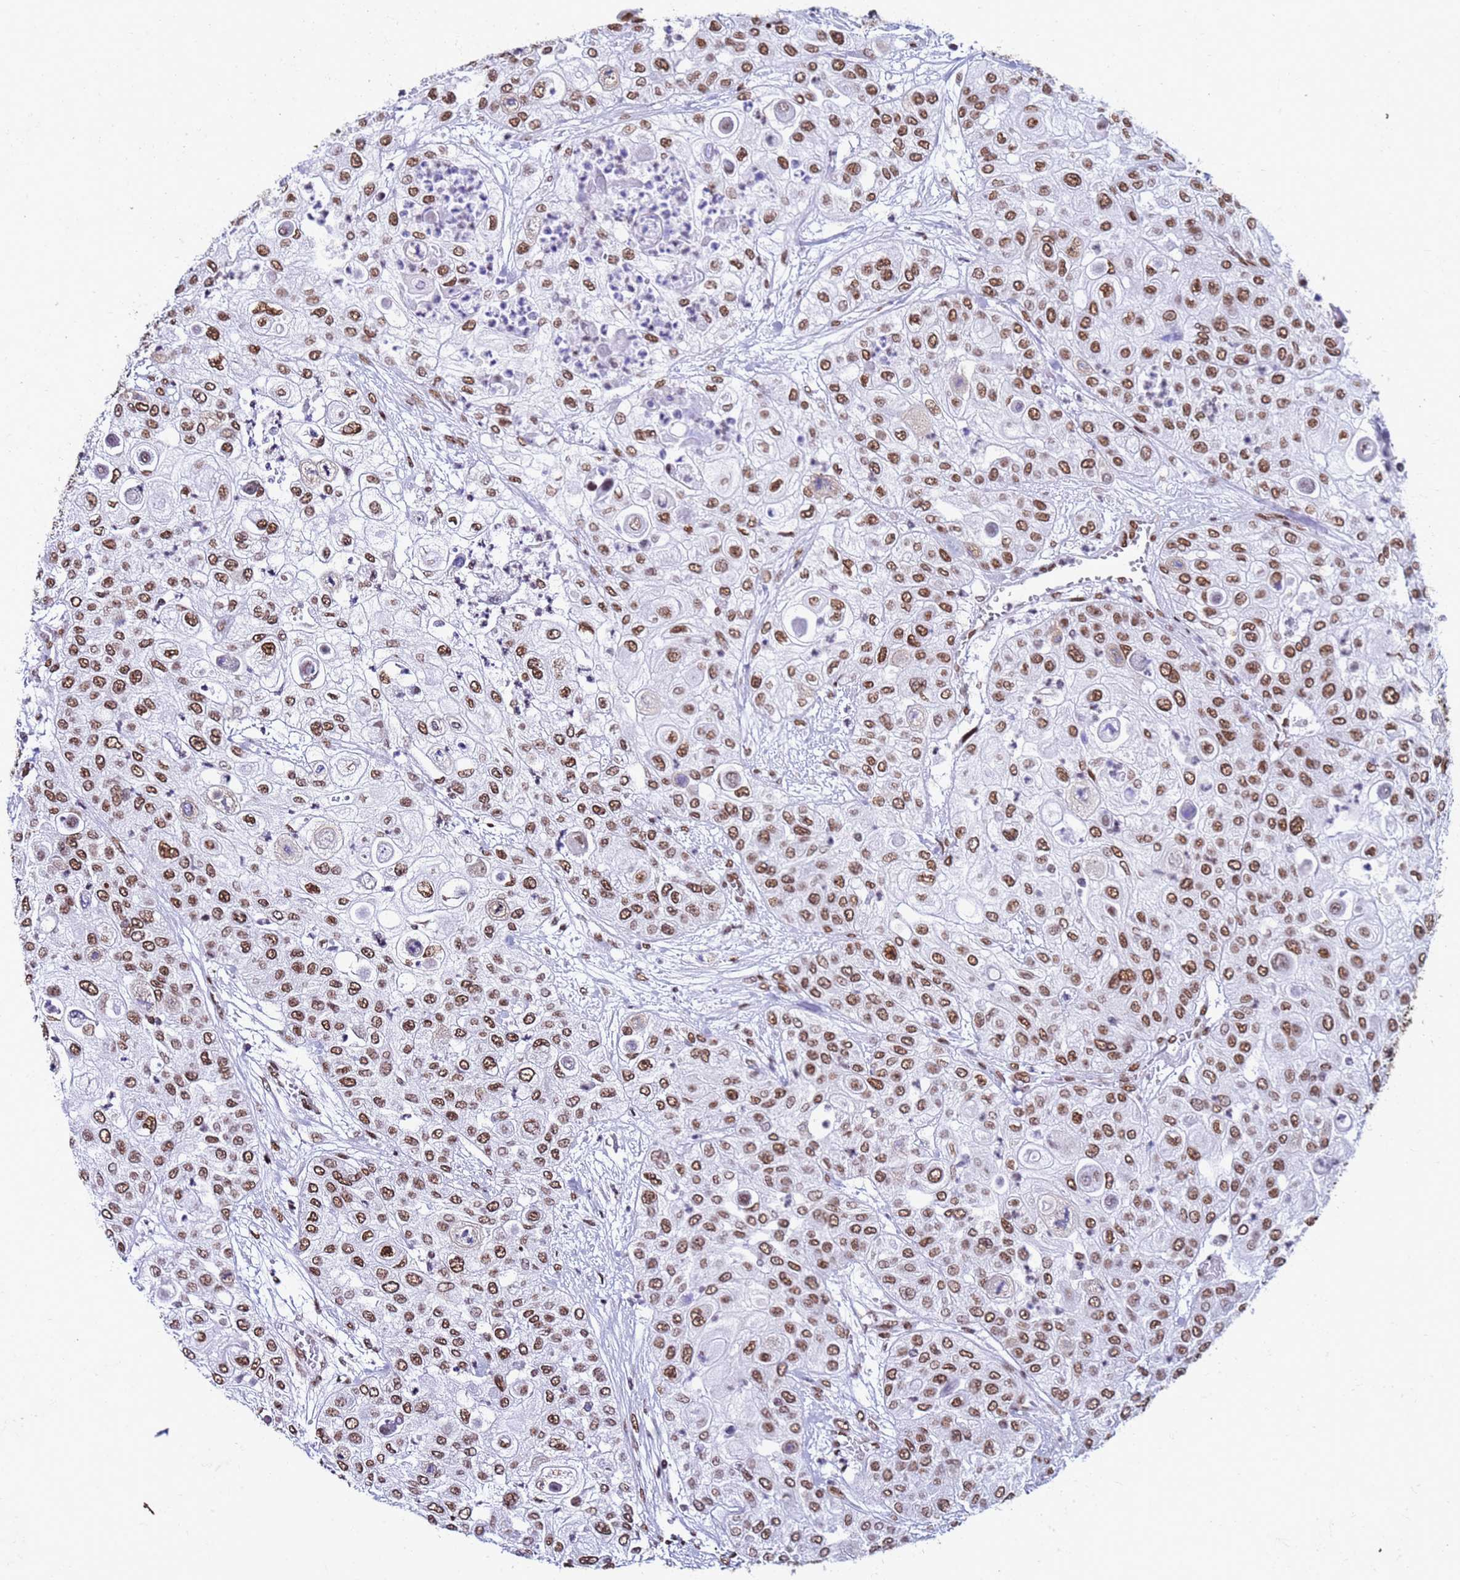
{"staining": {"intensity": "moderate", "quantity": ">75%", "location": "nuclear"}, "tissue": "urothelial cancer", "cell_type": "Tumor cells", "image_type": "cancer", "snomed": [{"axis": "morphology", "description": "Urothelial carcinoma, High grade"}, {"axis": "topography", "description": "Urinary bladder"}], "caption": "Immunohistochemical staining of human urothelial cancer displays medium levels of moderate nuclear positivity in about >75% of tumor cells.", "gene": "FAM170B", "patient": {"sex": "female", "age": 79}}